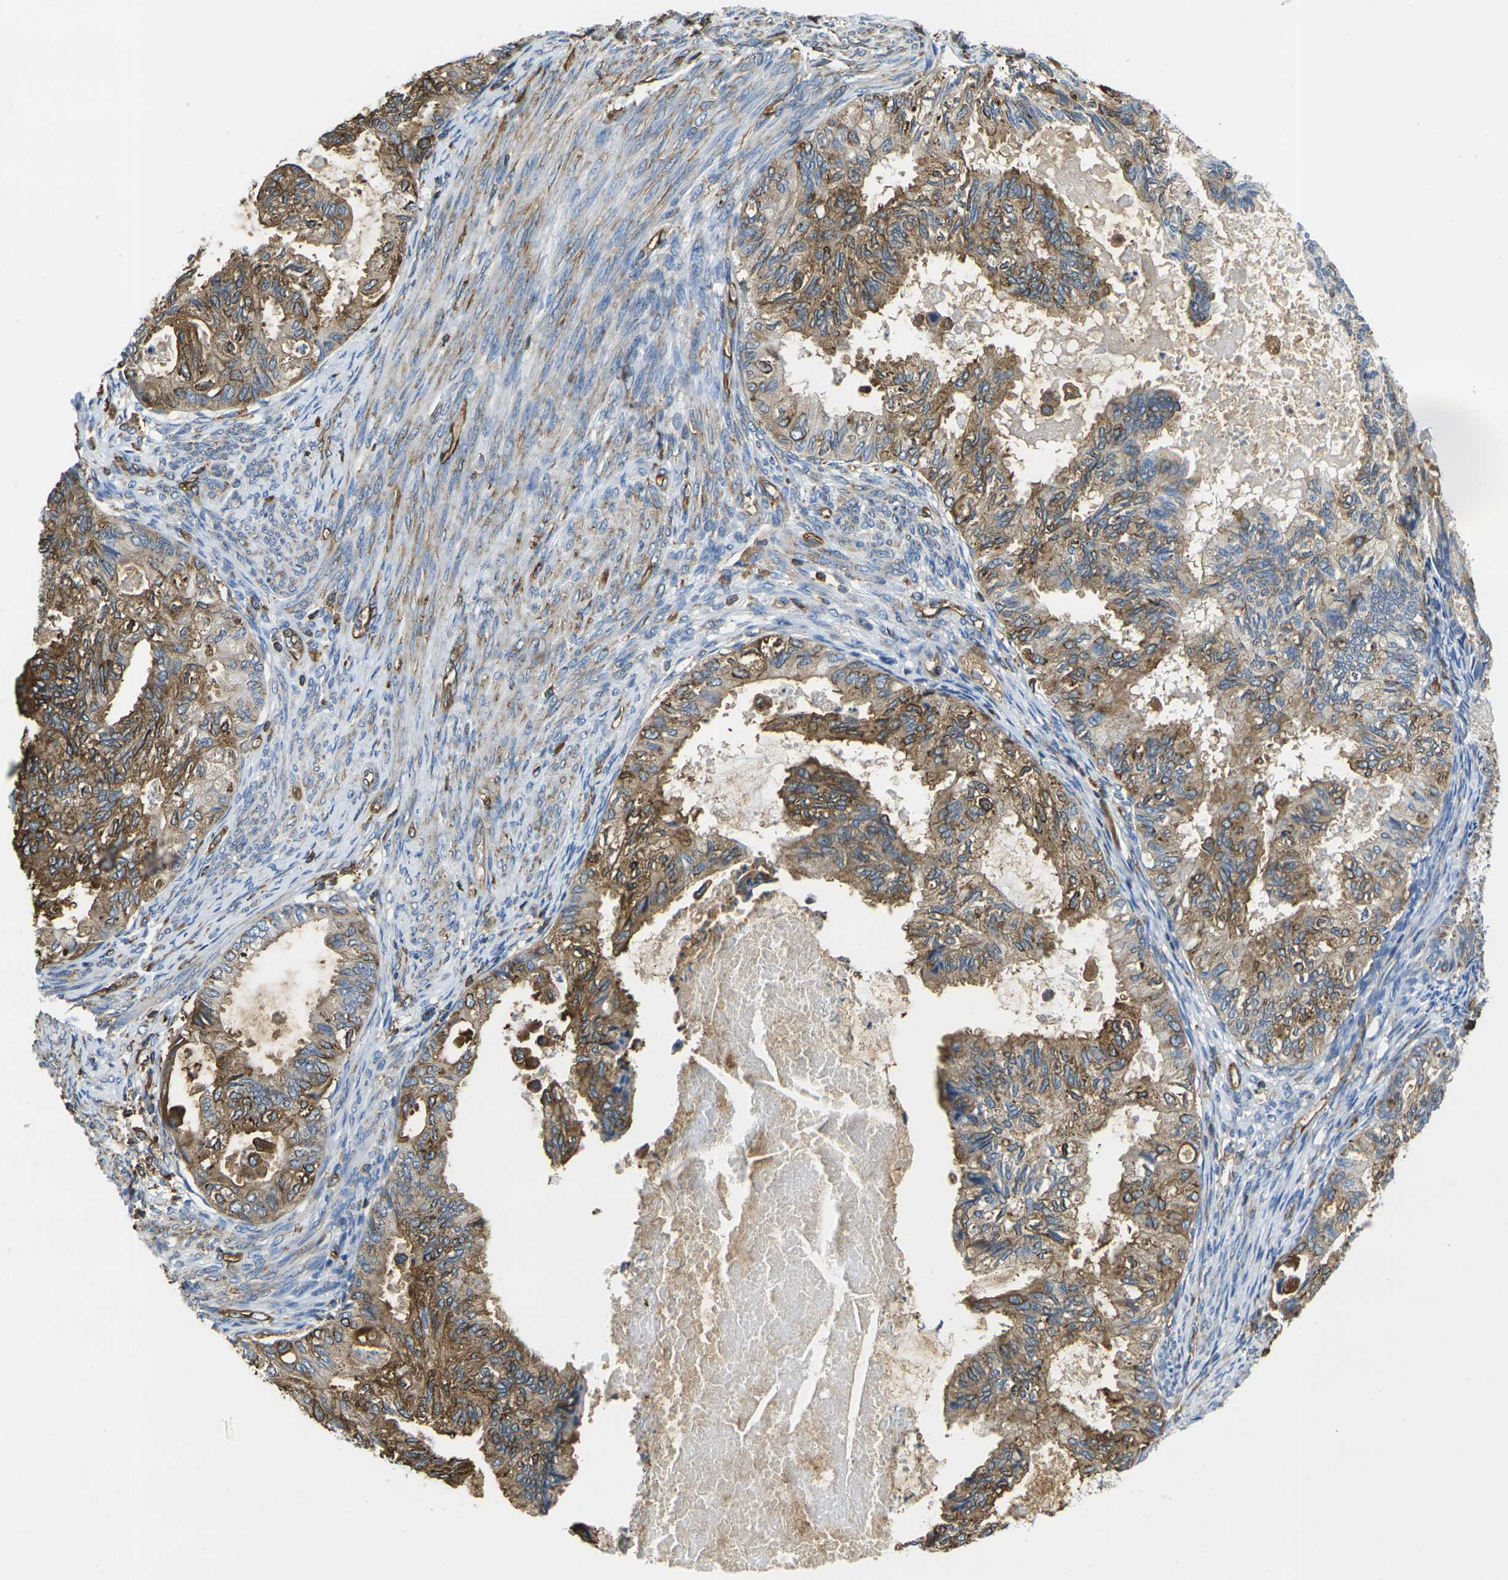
{"staining": {"intensity": "moderate", "quantity": ">75%", "location": "cytoplasmic/membranous"}, "tissue": "cervical cancer", "cell_type": "Tumor cells", "image_type": "cancer", "snomed": [{"axis": "morphology", "description": "Normal tissue, NOS"}, {"axis": "morphology", "description": "Adenocarcinoma, NOS"}, {"axis": "topography", "description": "Cervix"}, {"axis": "topography", "description": "Endometrium"}], "caption": "Protein staining reveals moderate cytoplasmic/membranous staining in approximately >75% of tumor cells in adenocarcinoma (cervical).", "gene": "FAM110D", "patient": {"sex": "female", "age": 86}}